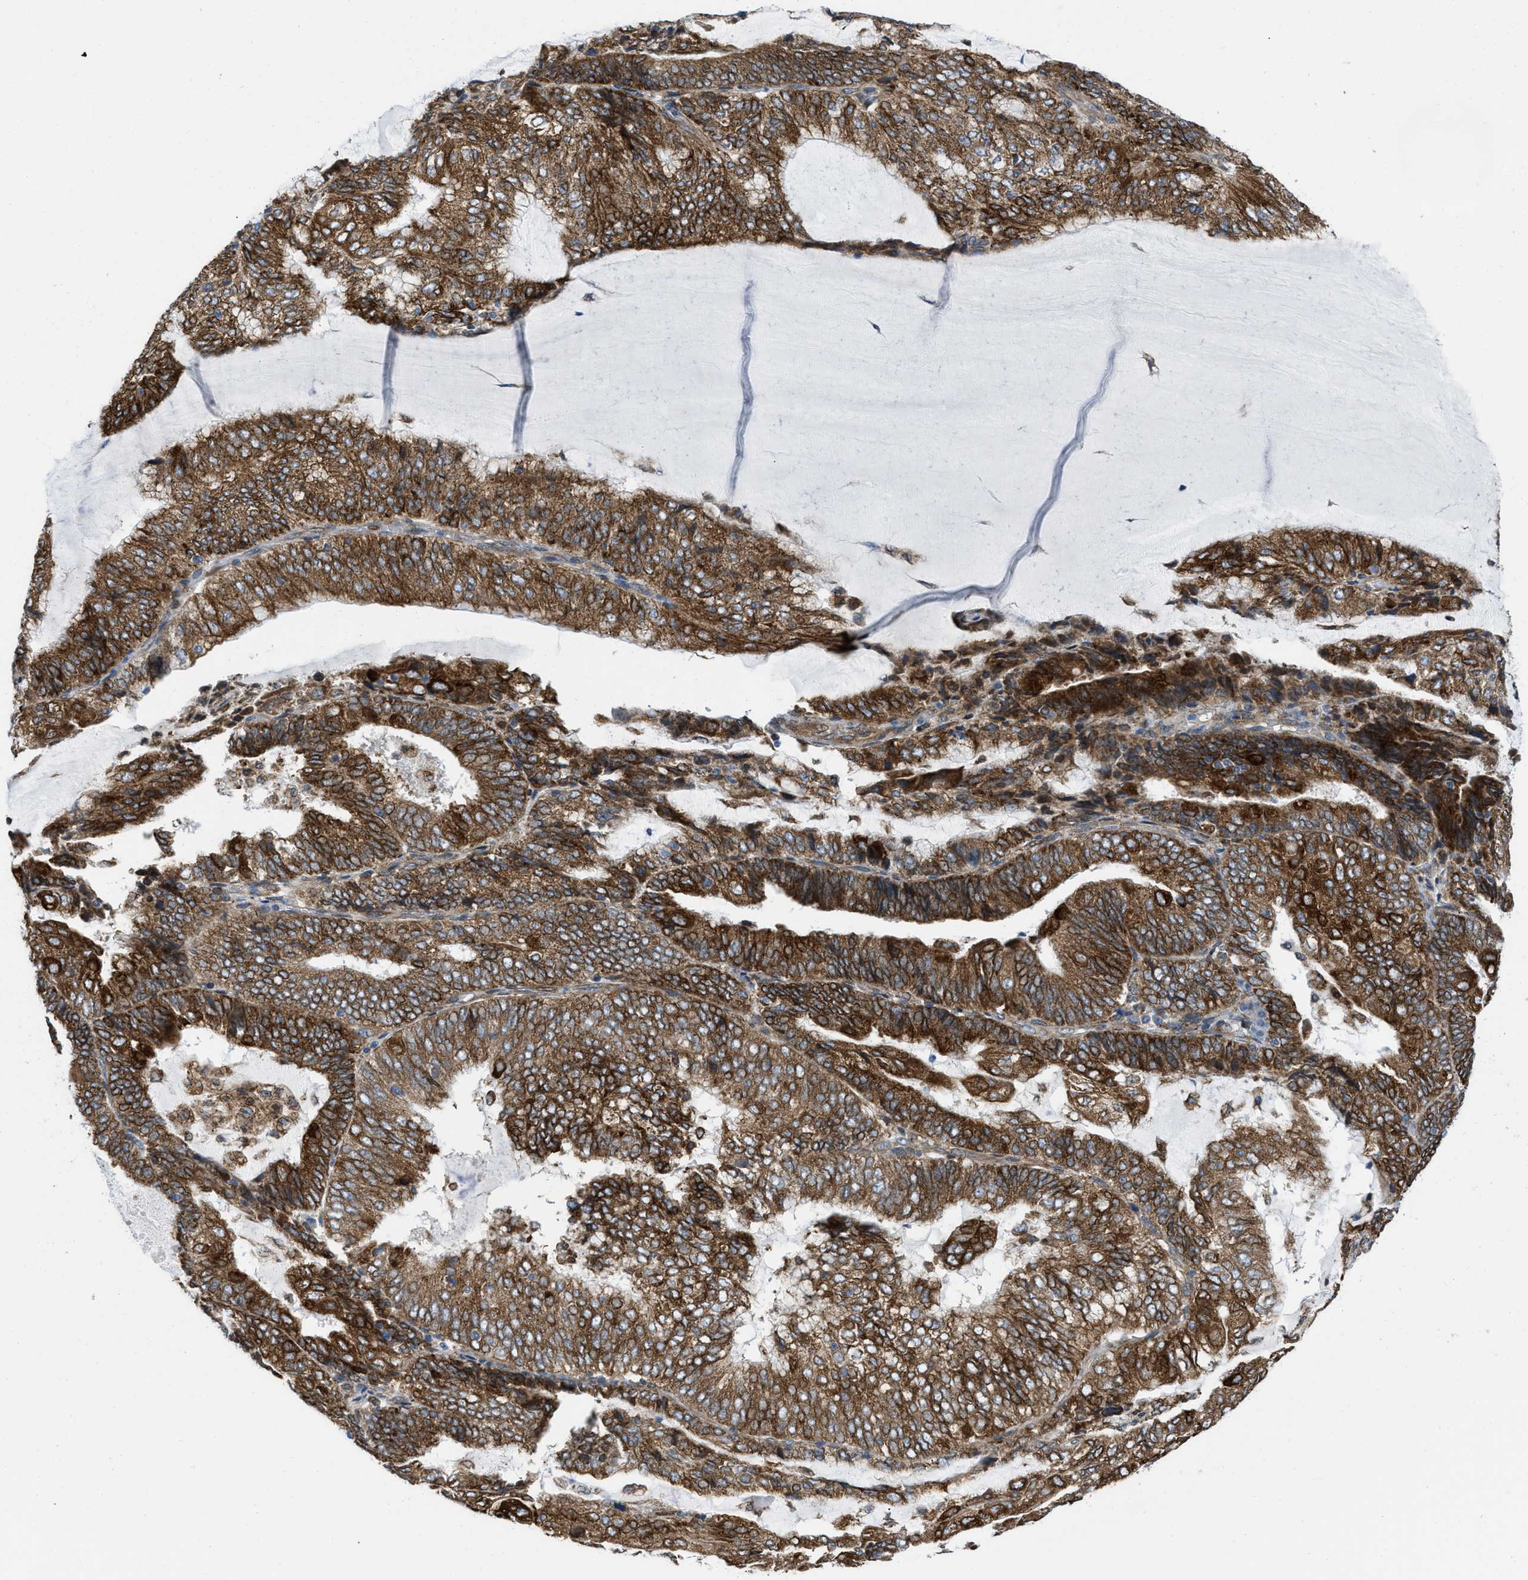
{"staining": {"intensity": "strong", "quantity": ">75%", "location": "cytoplasmic/membranous"}, "tissue": "endometrial cancer", "cell_type": "Tumor cells", "image_type": "cancer", "snomed": [{"axis": "morphology", "description": "Adenocarcinoma, NOS"}, {"axis": "topography", "description": "Endometrium"}], "caption": "Brown immunohistochemical staining in endometrial cancer demonstrates strong cytoplasmic/membranous positivity in approximately >75% of tumor cells.", "gene": "ERLIN2", "patient": {"sex": "female", "age": 81}}